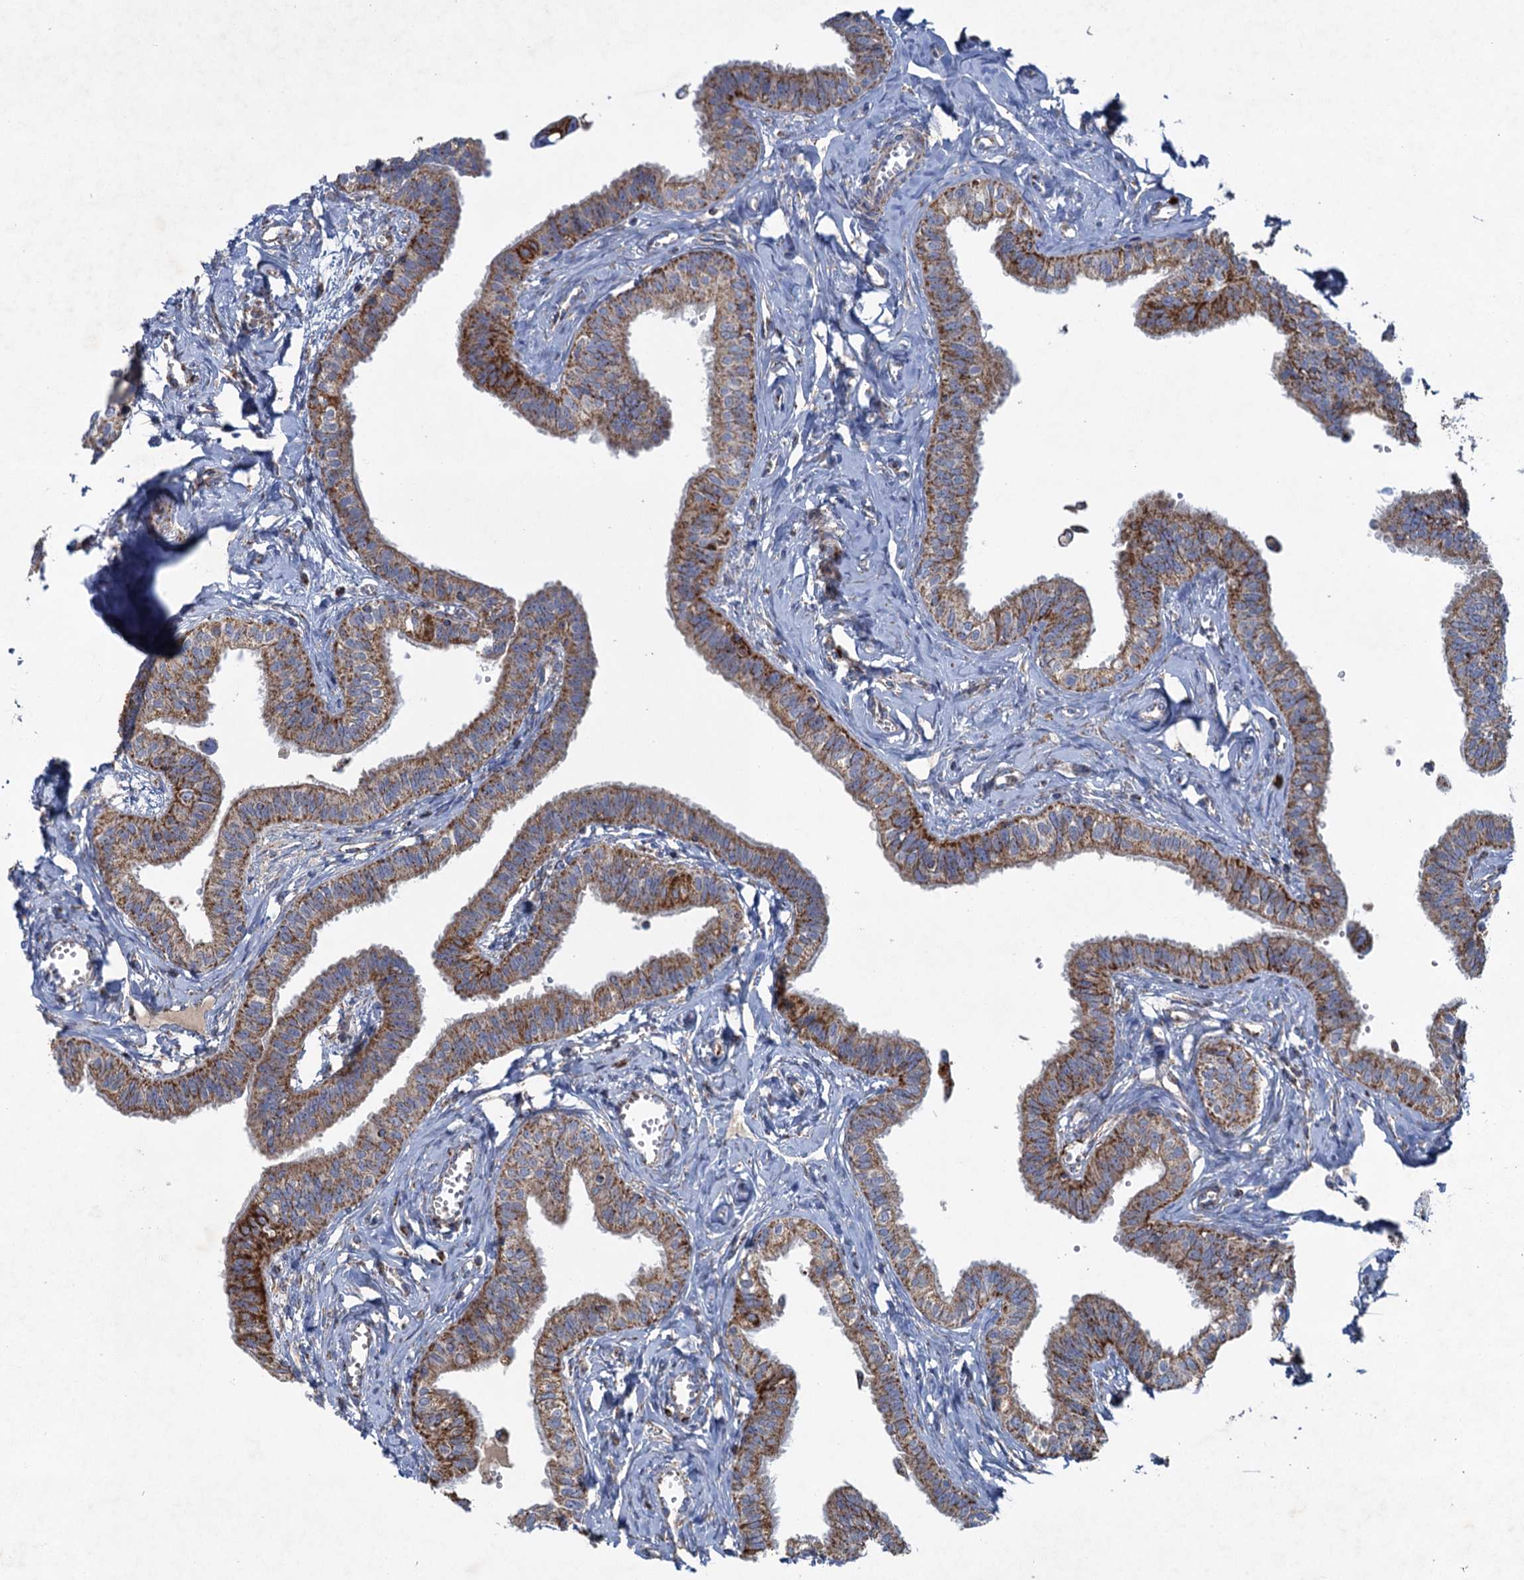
{"staining": {"intensity": "moderate", "quantity": ">75%", "location": "cytoplasmic/membranous"}, "tissue": "fallopian tube", "cell_type": "Glandular cells", "image_type": "normal", "snomed": [{"axis": "morphology", "description": "Normal tissue, NOS"}, {"axis": "morphology", "description": "Carcinoma, NOS"}, {"axis": "topography", "description": "Fallopian tube"}, {"axis": "topography", "description": "Ovary"}], "caption": "Immunohistochemical staining of benign fallopian tube exhibits >75% levels of moderate cytoplasmic/membranous protein expression in about >75% of glandular cells. The protein is shown in brown color, while the nuclei are stained blue.", "gene": "GTPBP3", "patient": {"sex": "female", "age": 59}}